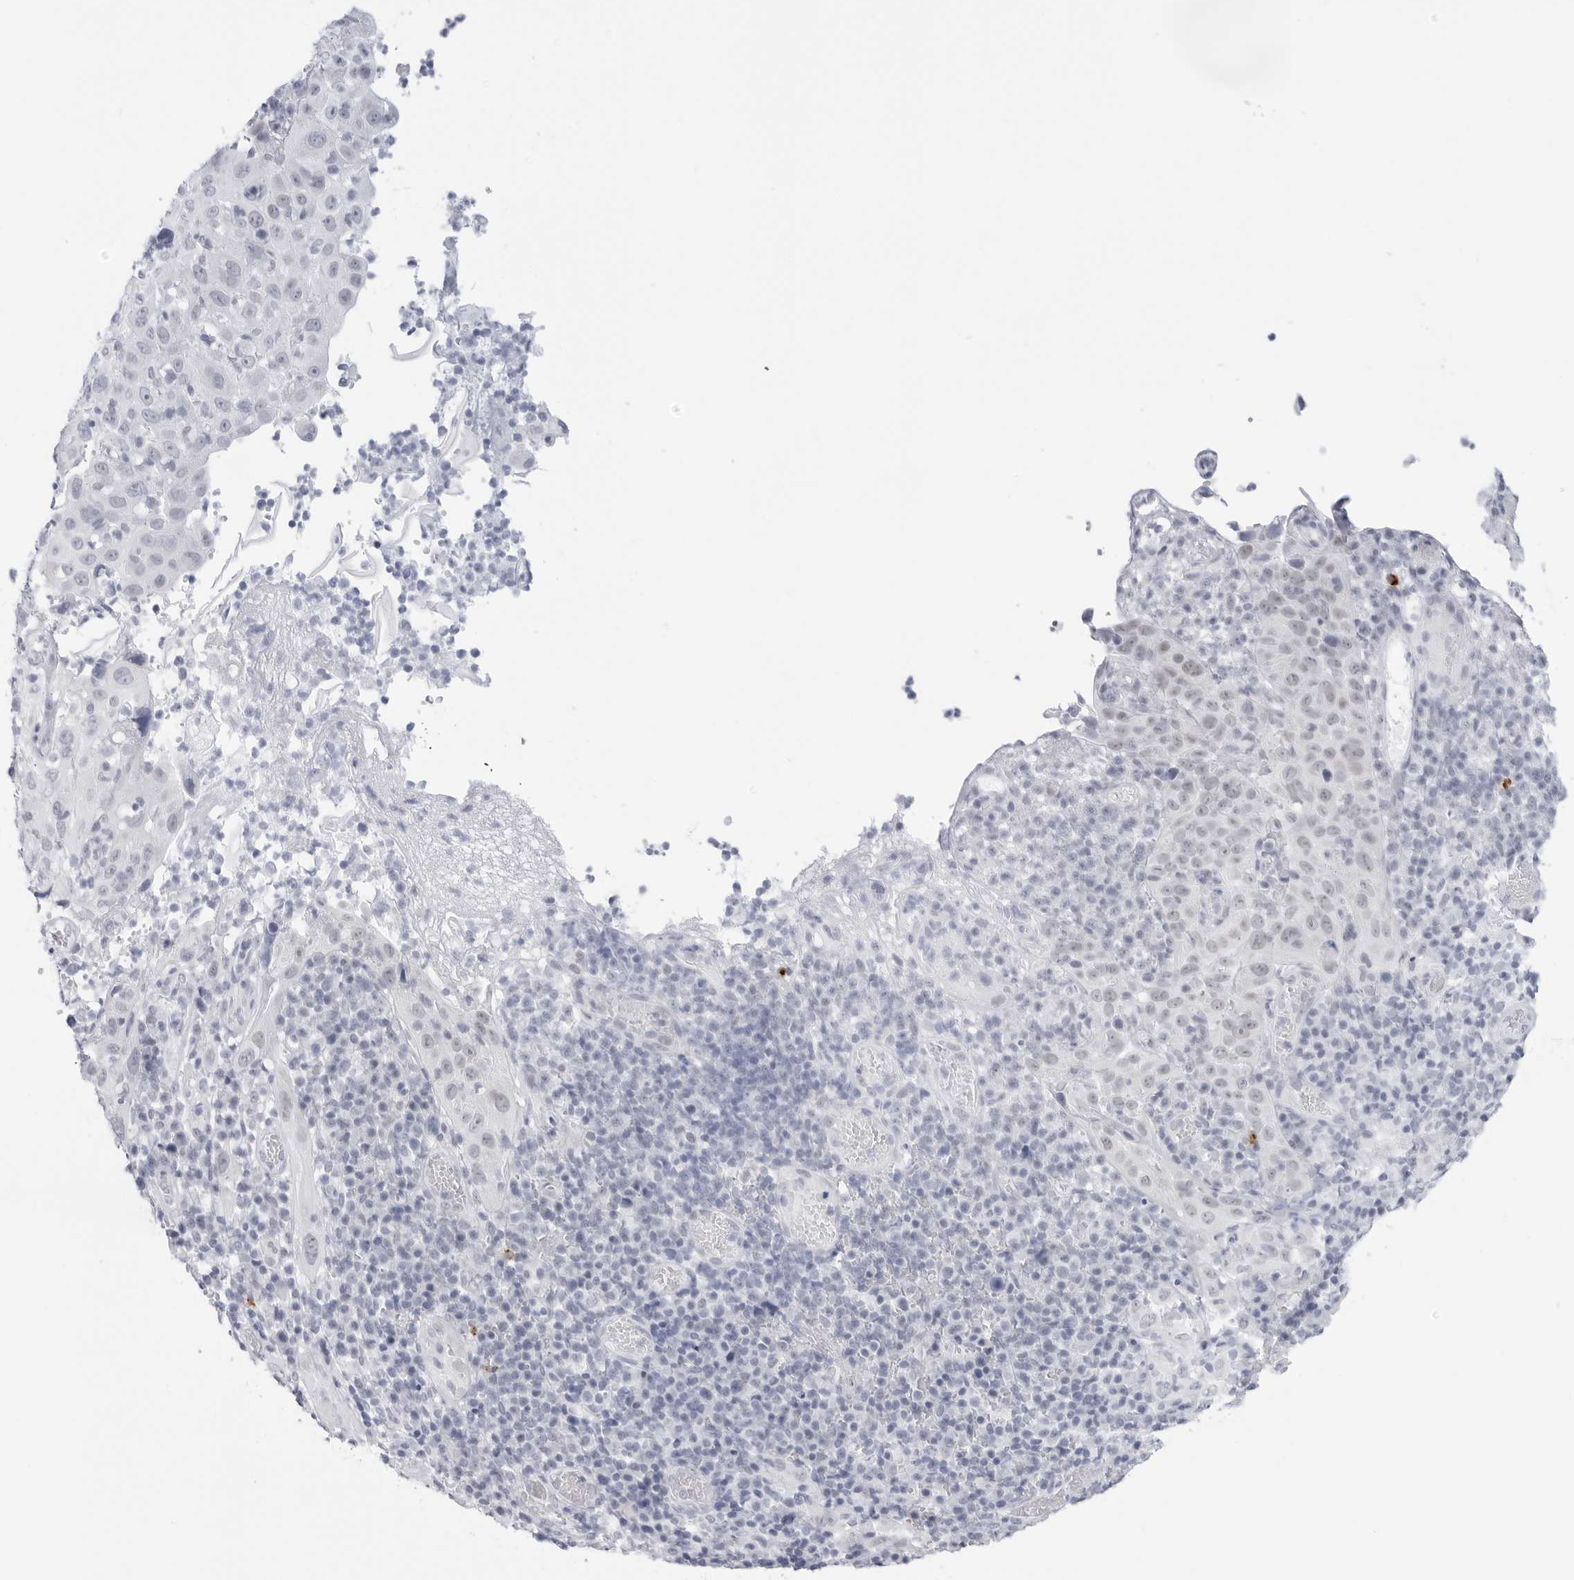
{"staining": {"intensity": "negative", "quantity": "none", "location": "none"}, "tissue": "cervical cancer", "cell_type": "Tumor cells", "image_type": "cancer", "snomed": [{"axis": "morphology", "description": "Squamous cell carcinoma, NOS"}, {"axis": "topography", "description": "Cervix"}], "caption": "Human cervical squamous cell carcinoma stained for a protein using IHC exhibits no expression in tumor cells.", "gene": "HSPB7", "patient": {"sex": "female", "age": 46}}